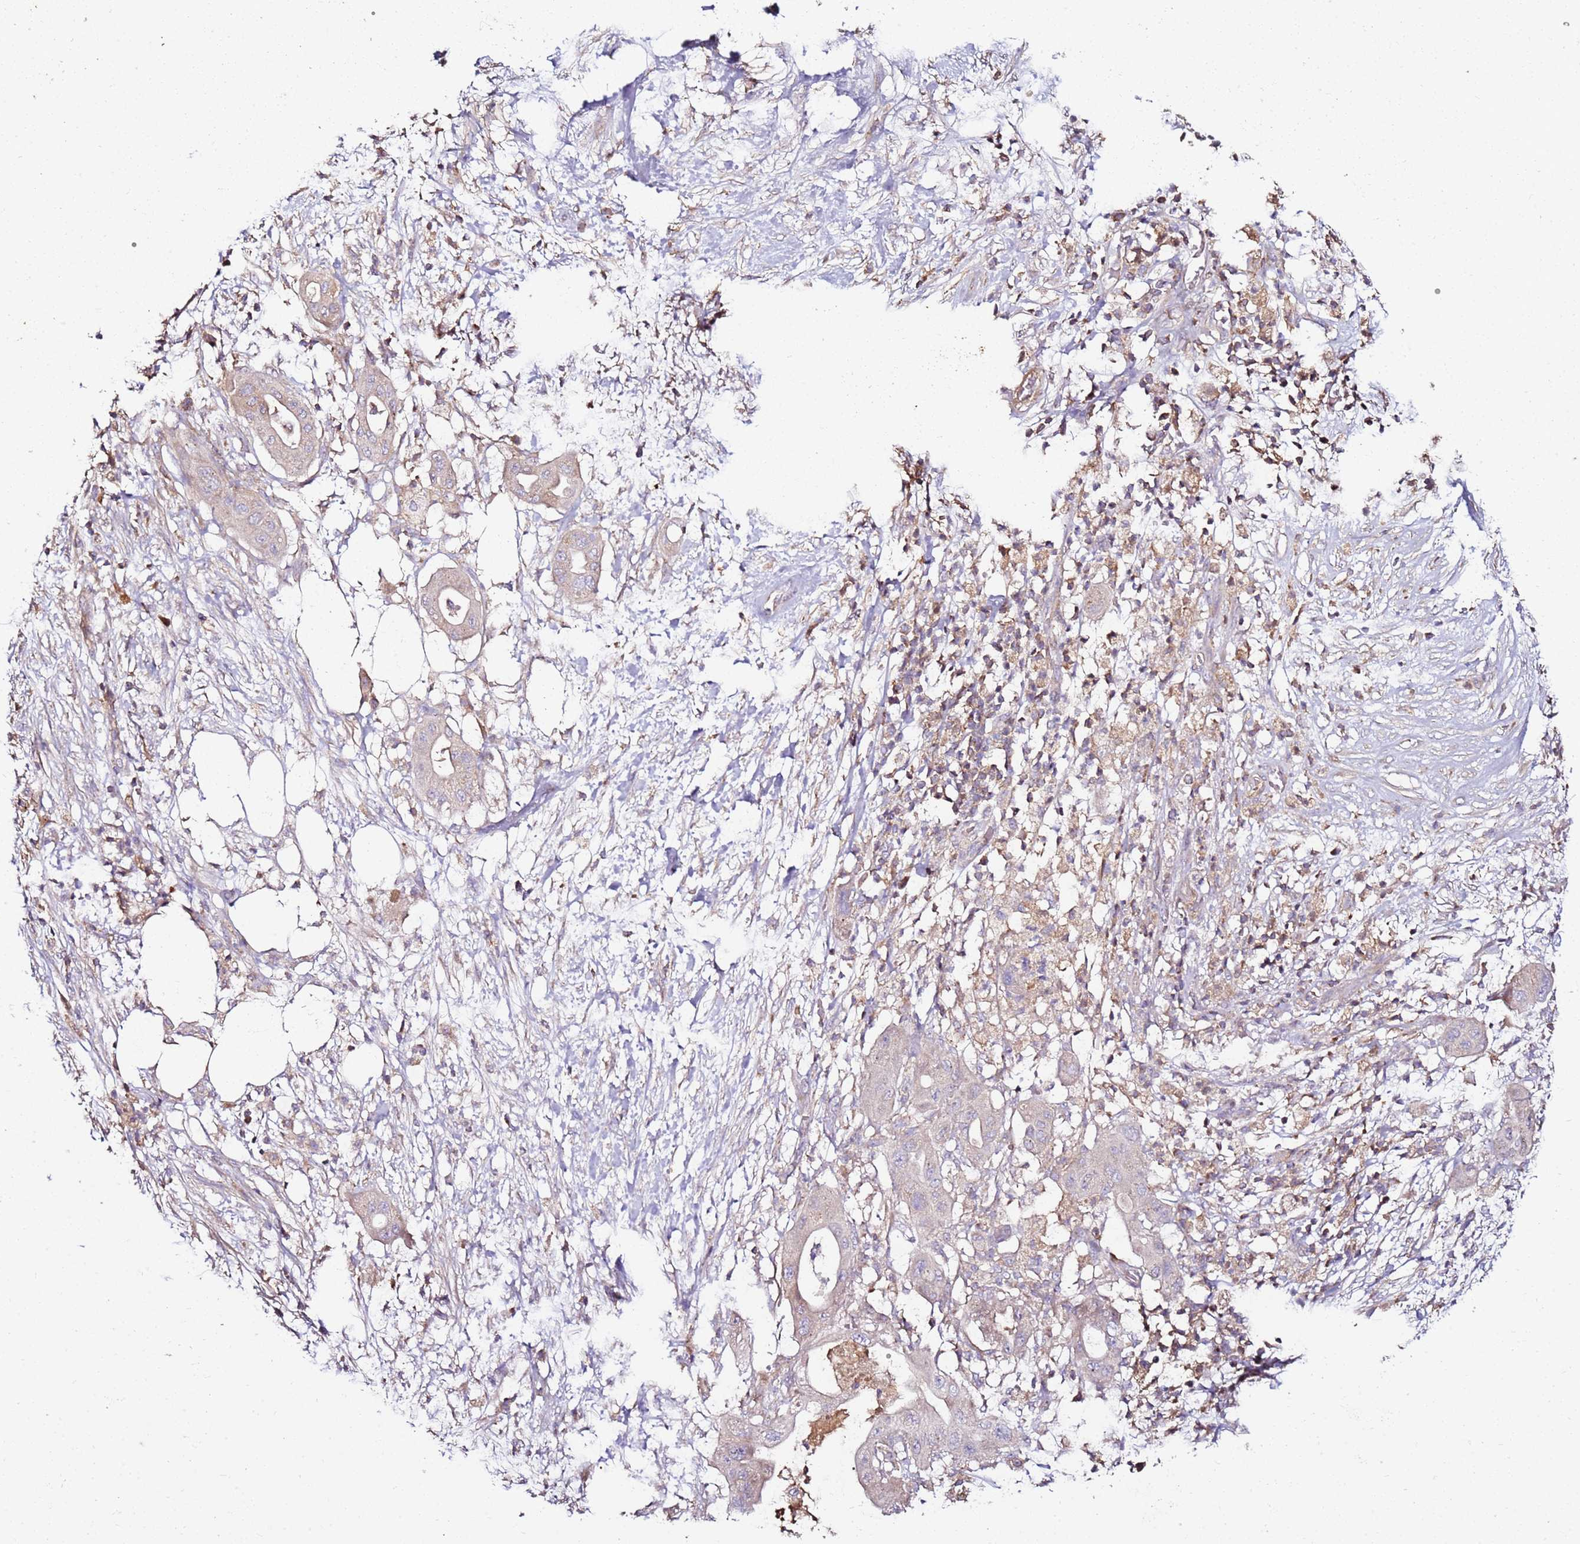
{"staining": {"intensity": "weak", "quantity": "<25%", "location": "cytoplasmic/membranous"}, "tissue": "pancreatic cancer", "cell_type": "Tumor cells", "image_type": "cancer", "snomed": [{"axis": "morphology", "description": "Adenocarcinoma, NOS"}, {"axis": "topography", "description": "Pancreas"}], "caption": "Tumor cells are negative for protein expression in human pancreatic adenocarcinoma.", "gene": "KRTAP21-3", "patient": {"sex": "male", "age": 68}}